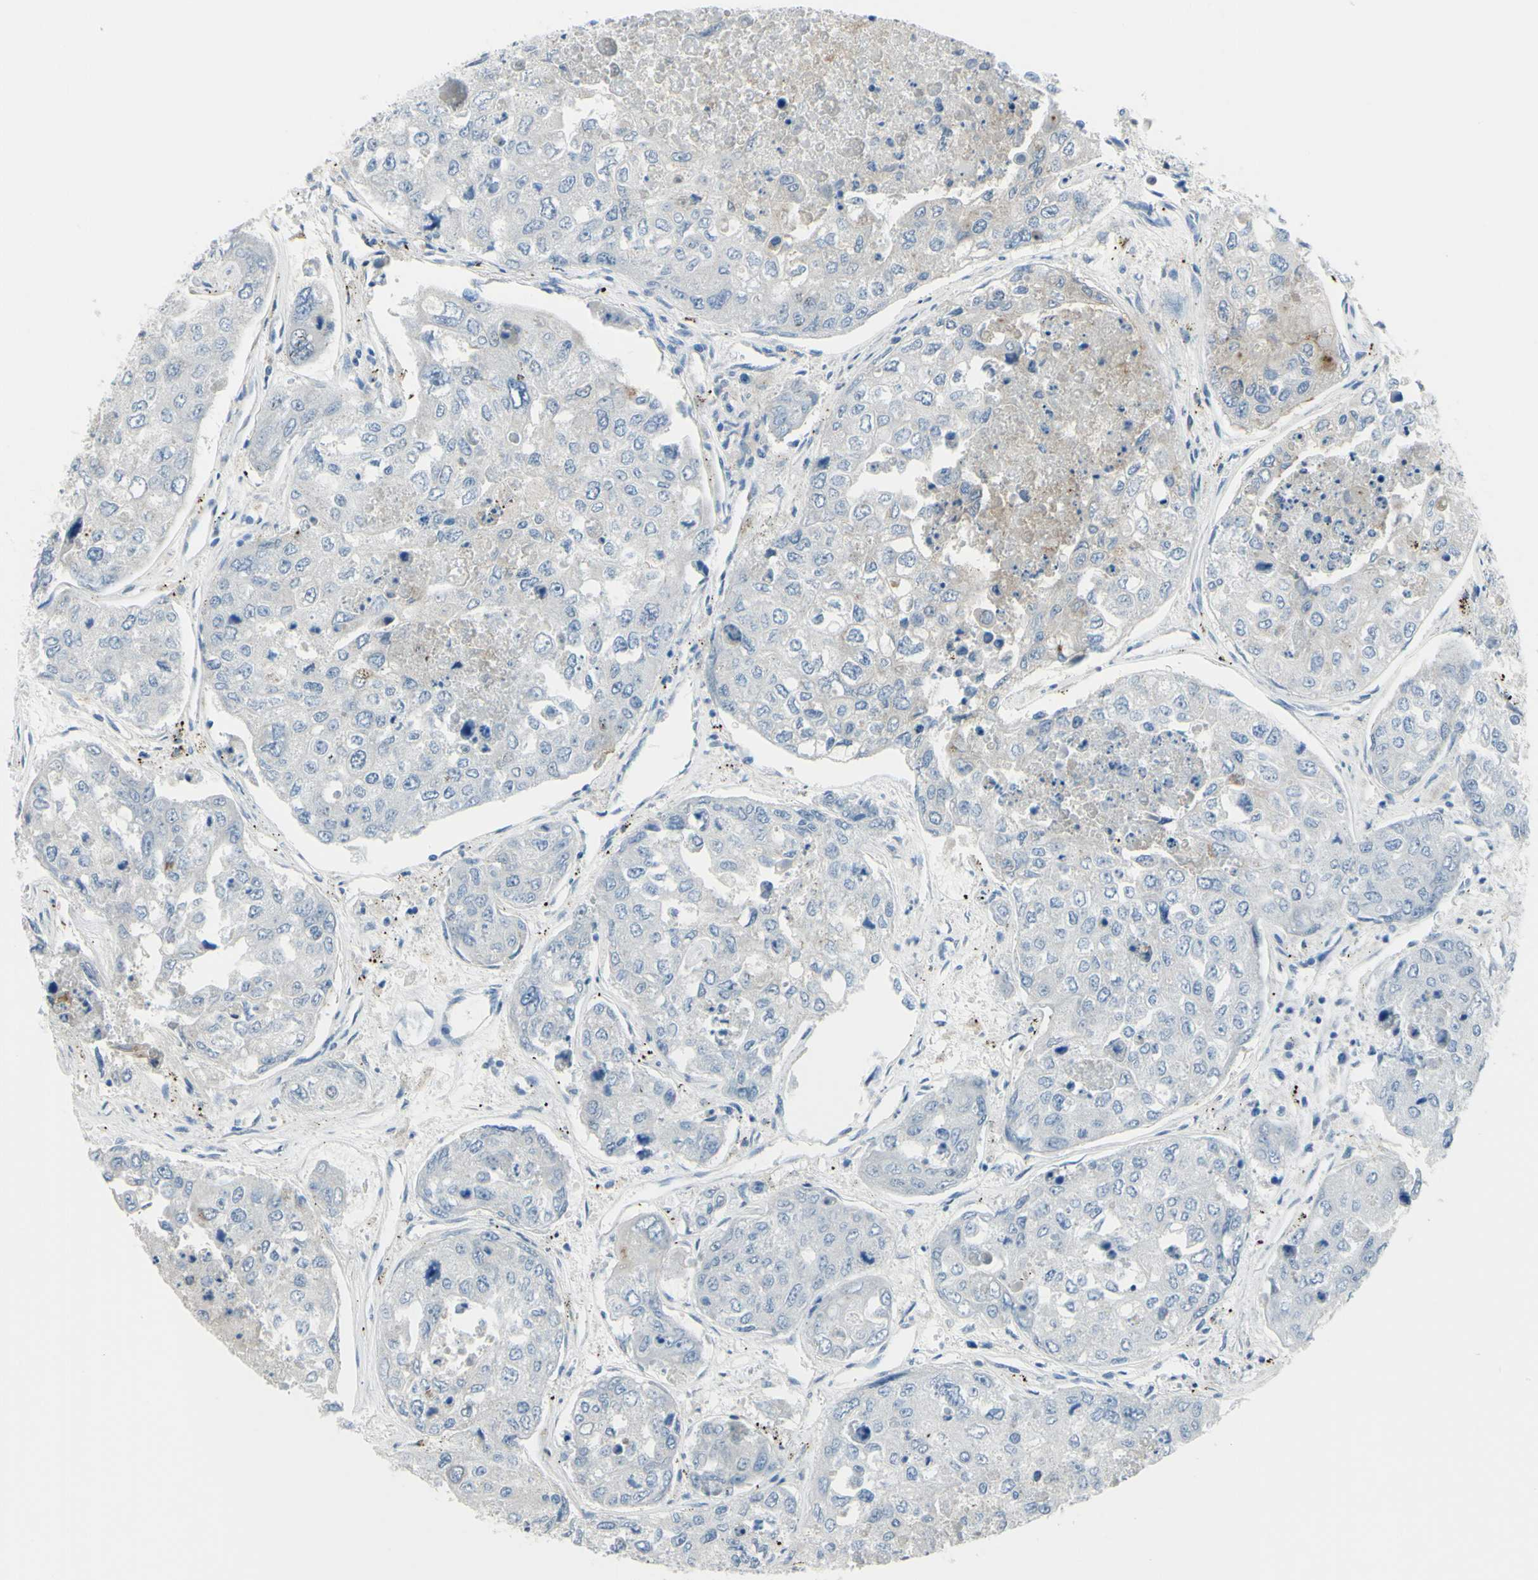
{"staining": {"intensity": "negative", "quantity": "none", "location": "none"}, "tissue": "urothelial cancer", "cell_type": "Tumor cells", "image_type": "cancer", "snomed": [{"axis": "morphology", "description": "Urothelial carcinoma, High grade"}, {"axis": "topography", "description": "Lymph node"}, {"axis": "topography", "description": "Urinary bladder"}], "caption": "Immunohistochemistry of high-grade urothelial carcinoma reveals no expression in tumor cells.", "gene": "ZNF557", "patient": {"sex": "male", "age": 51}}